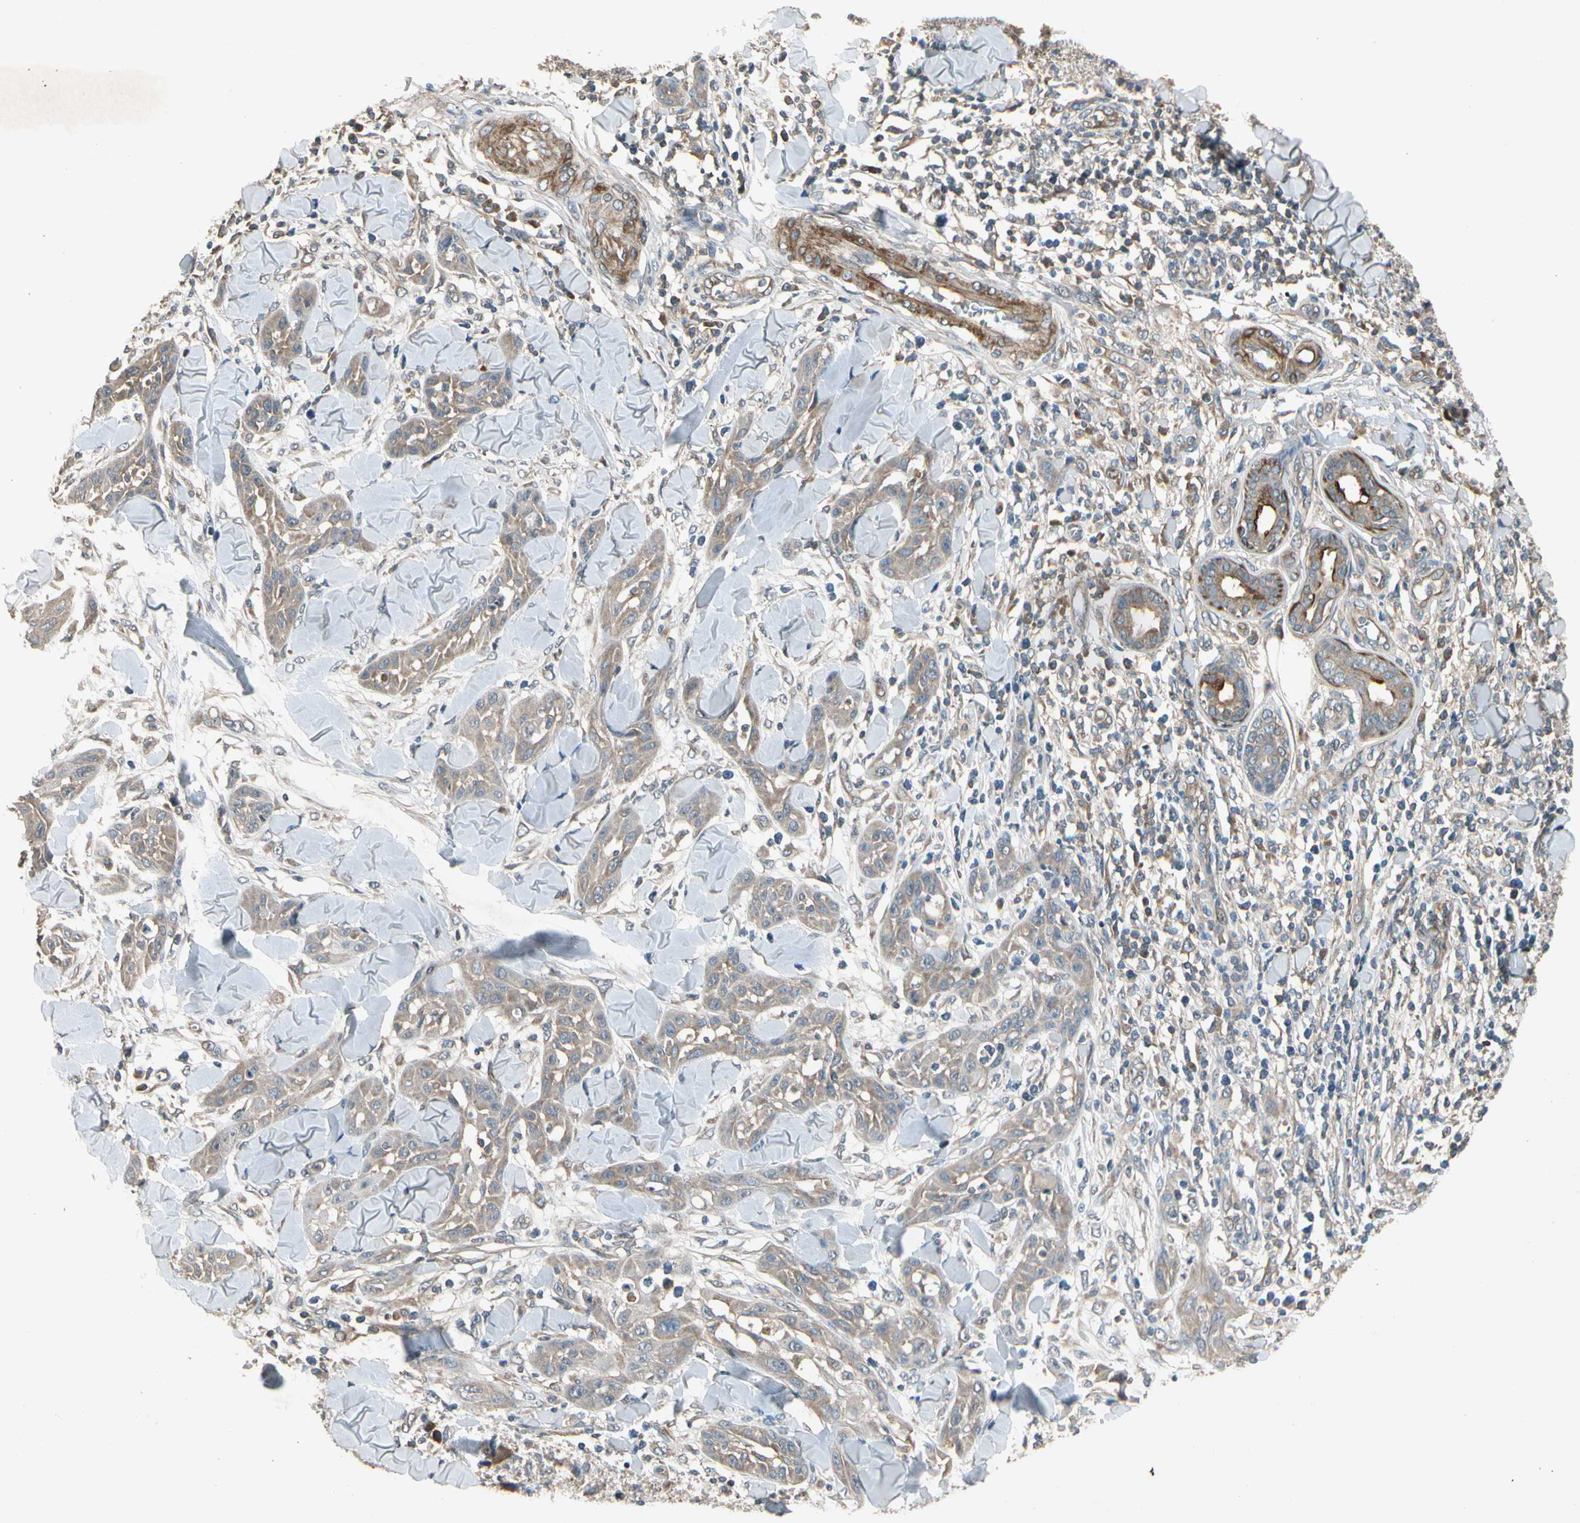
{"staining": {"intensity": "weak", "quantity": ">75%", "location": "cytoplasmic/membranous"}, "tissue": "skin cancer", "cell_type": "Tumor cells", "image_type": "cancer", "snomed": [{"axis": "morphology", "description": "Squamous cell carcinoma, NOS"}, {"axis": "topography", "description": "Skin"}], "caption": "The photomicrograph demonstrates a brown stain indicating the presence of a protein in the cytoplasmic/membranous of tumor cells in skin squamous cell carcinoma.", "gene": "ACVR1", "patient": {"sex": "male", "age": 24}}